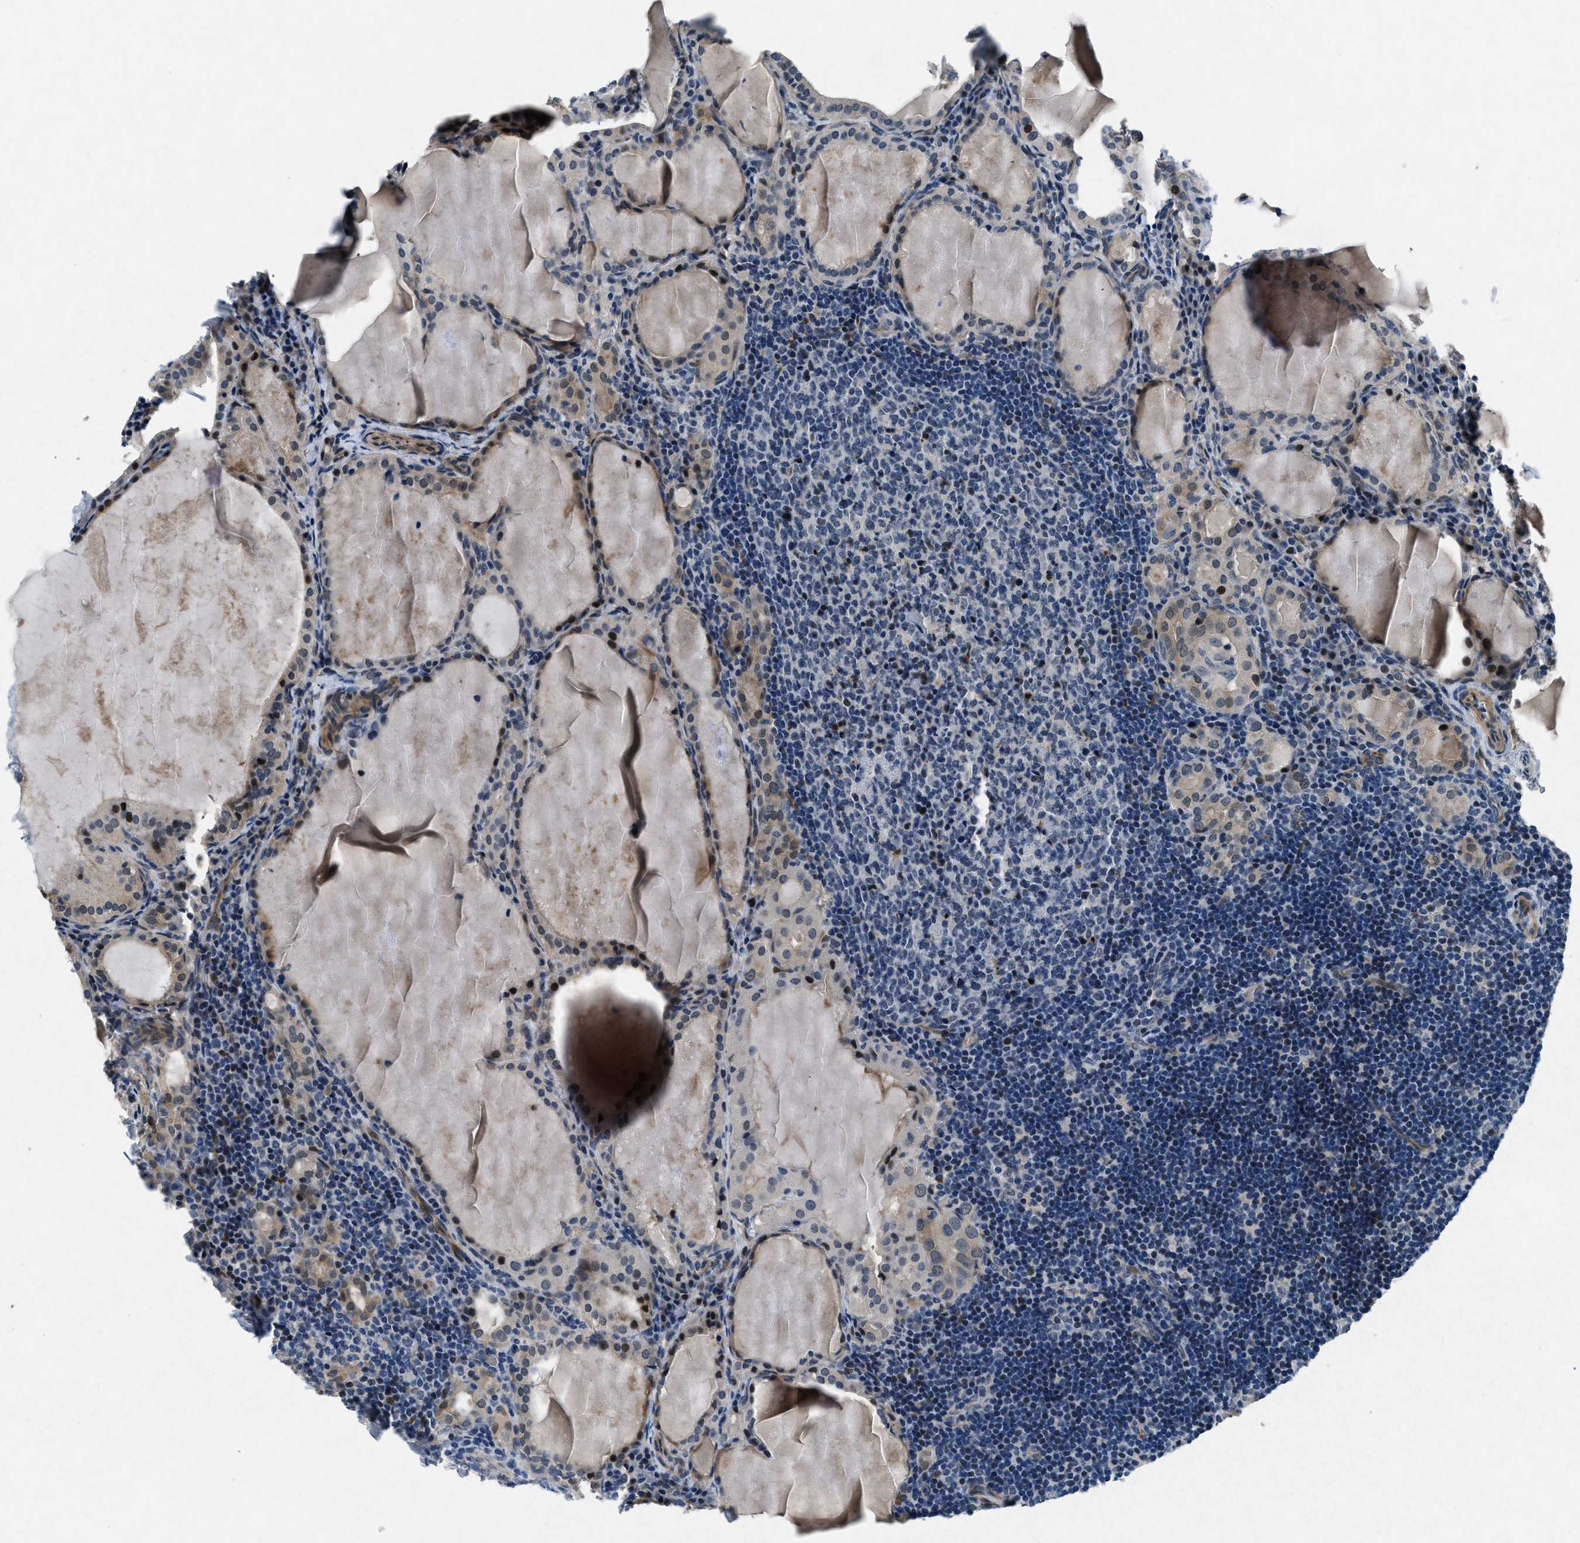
{"staining": {"intensity": "weak", "quantity": "<25%", "location": "cytoplasmic/membranous"}, "tissue": "thyroid cancer", "cell_type": "Tumor cells", "image_type": "cancer", "snomed": [{"axis": "morphology", "description": "Papillary adenocarcinoma, NOS"}, {"axis": "topography", "description": "Thyroid gland"}], "caption": "Tumor cells are negative for protein expression in human papillary adenocarcinoma (thyroid).", "gene": "PHLDA1", "patient": {"sex": "female", "age": 42}}